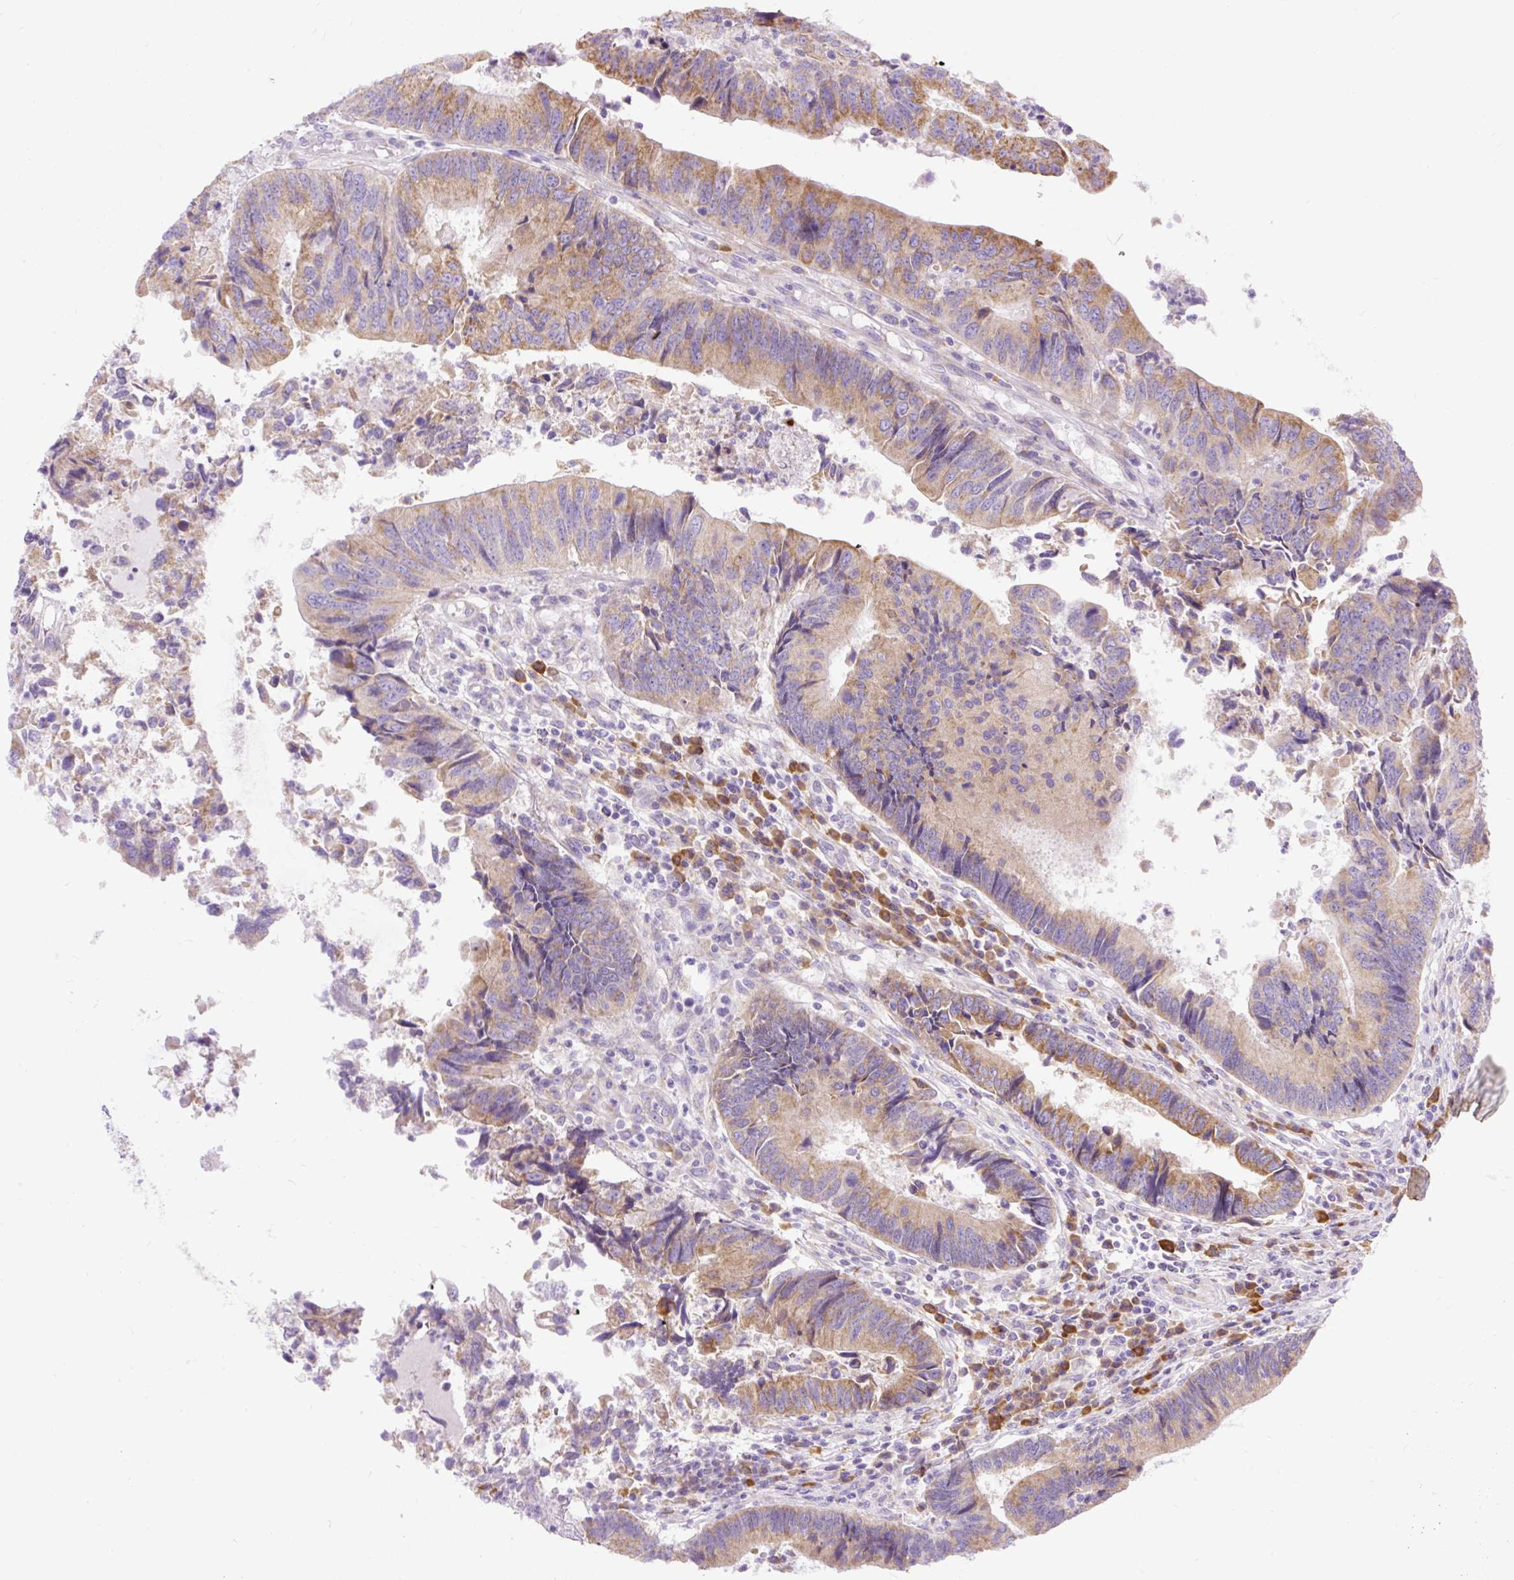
{"staining": {"intensity": "moderate", "quantity": ">75%", "location": "cytoplasmic/membranous"}, "tissue": "colorectal cancer", "cell_type": "Tumor cells", "image_type": "cancer", "snomed": [{"axis": "morphology", "description": "Adenocarcinoma, NOS"}, {"axis": "topography", "description": "Colon"}], "caption": "Colorectal cancer tissue exhibits moderate cytoplasmic/membranous expression in approximately >75% of tumor cells", "gene": "SYBU", "patient": {"sex": "female", "age": 67}}